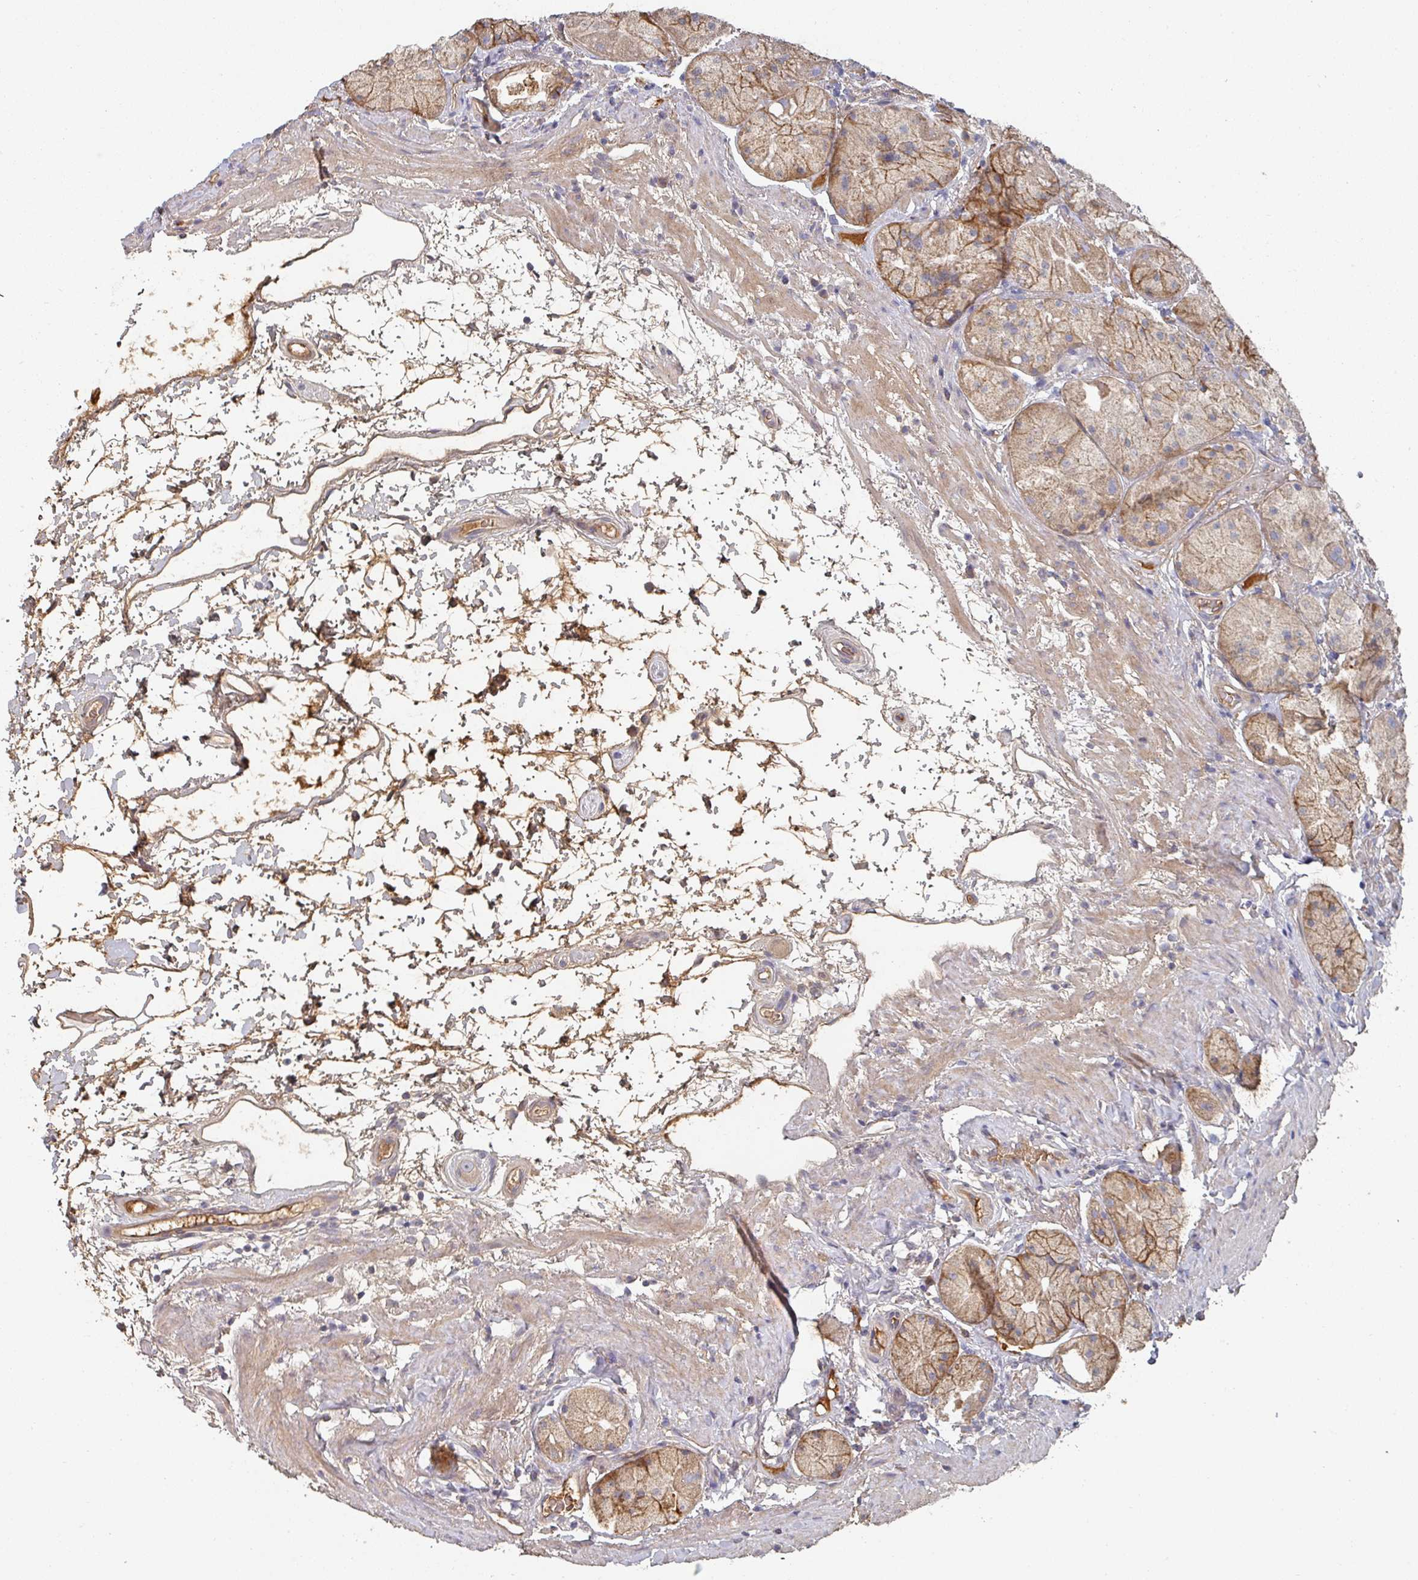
{"staining": {"intensity": "moderate", "quantity": "25%-75%", "location": "cytoplasmic/membranous"}, "tissue": "stomach", "cell_type": "Glandular cells", "image_type": "normal", "snomed": [{"axis": "morphology", "description": "Normal tissue, NOS"}, {"axis": "topography", "description": "Stomach"}], "caption": "A high-resolution histopathology image shows IHC staining of unremarkable stomach, which reveals moderate cytoplasmic/membranous expression in about 25%-75% of glandular cells.", "gene": "ENSG00000249773", "patient": {"sex": "male", "age": 57}}